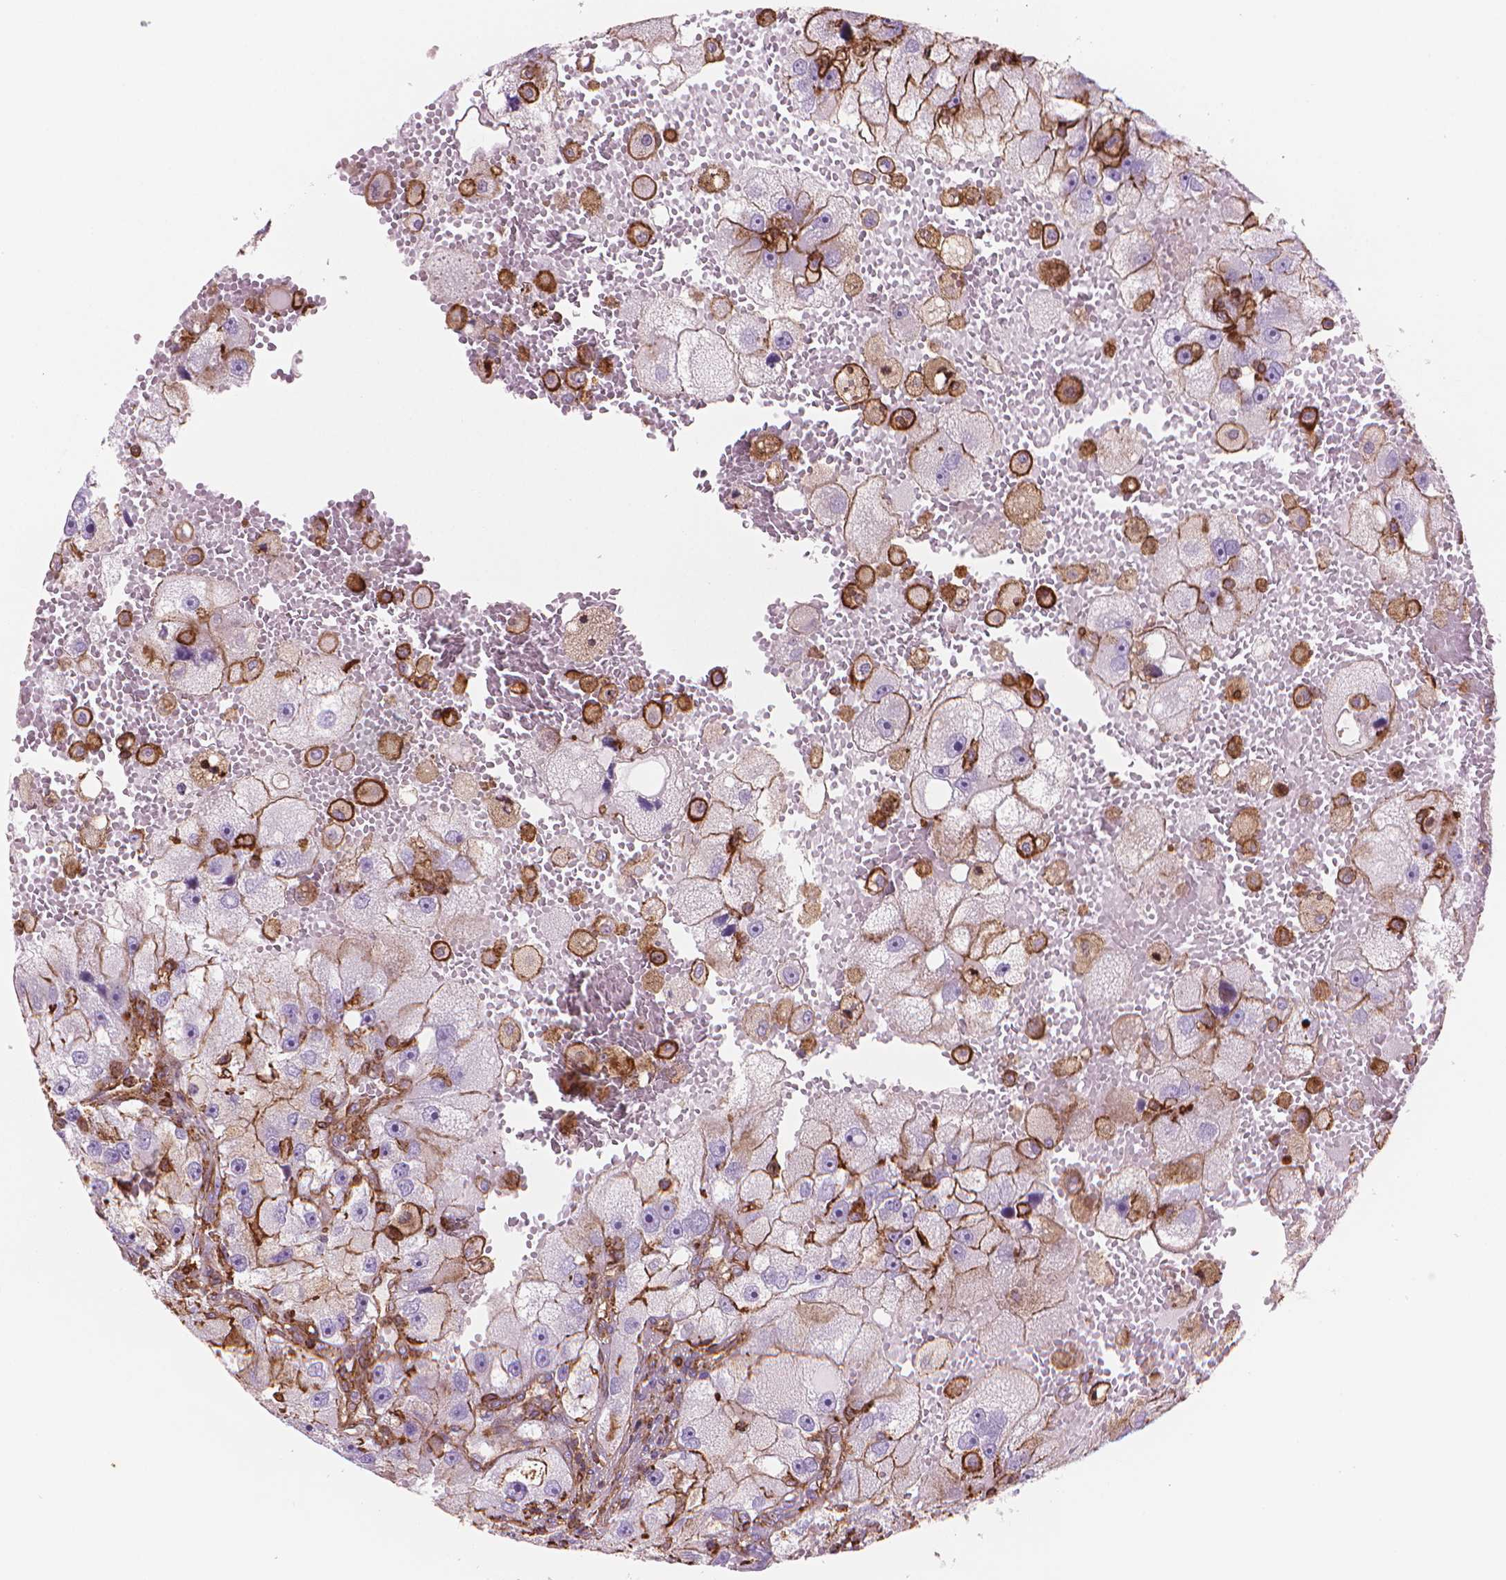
{"staining": {"intensity": "strong", "quantity": "<25%", "location": "cytoplasmic/membranous"}, "tissue": "renal cancer", "cell_type": "Tumor cells", "image_type": "cancer", "snomed": [{"axis": "morphology", "description": "Adenocarcinoma, NOS"}, {"axis": "topography", "description": "Kidney"}], "caption": "Renal adenocarcinoma tissue reveals strong cytoplasmic/membranous staining in approximately <25% of tumor cells", "gene": "PATJ", "patient": {"sex": "male", "age": 63}}